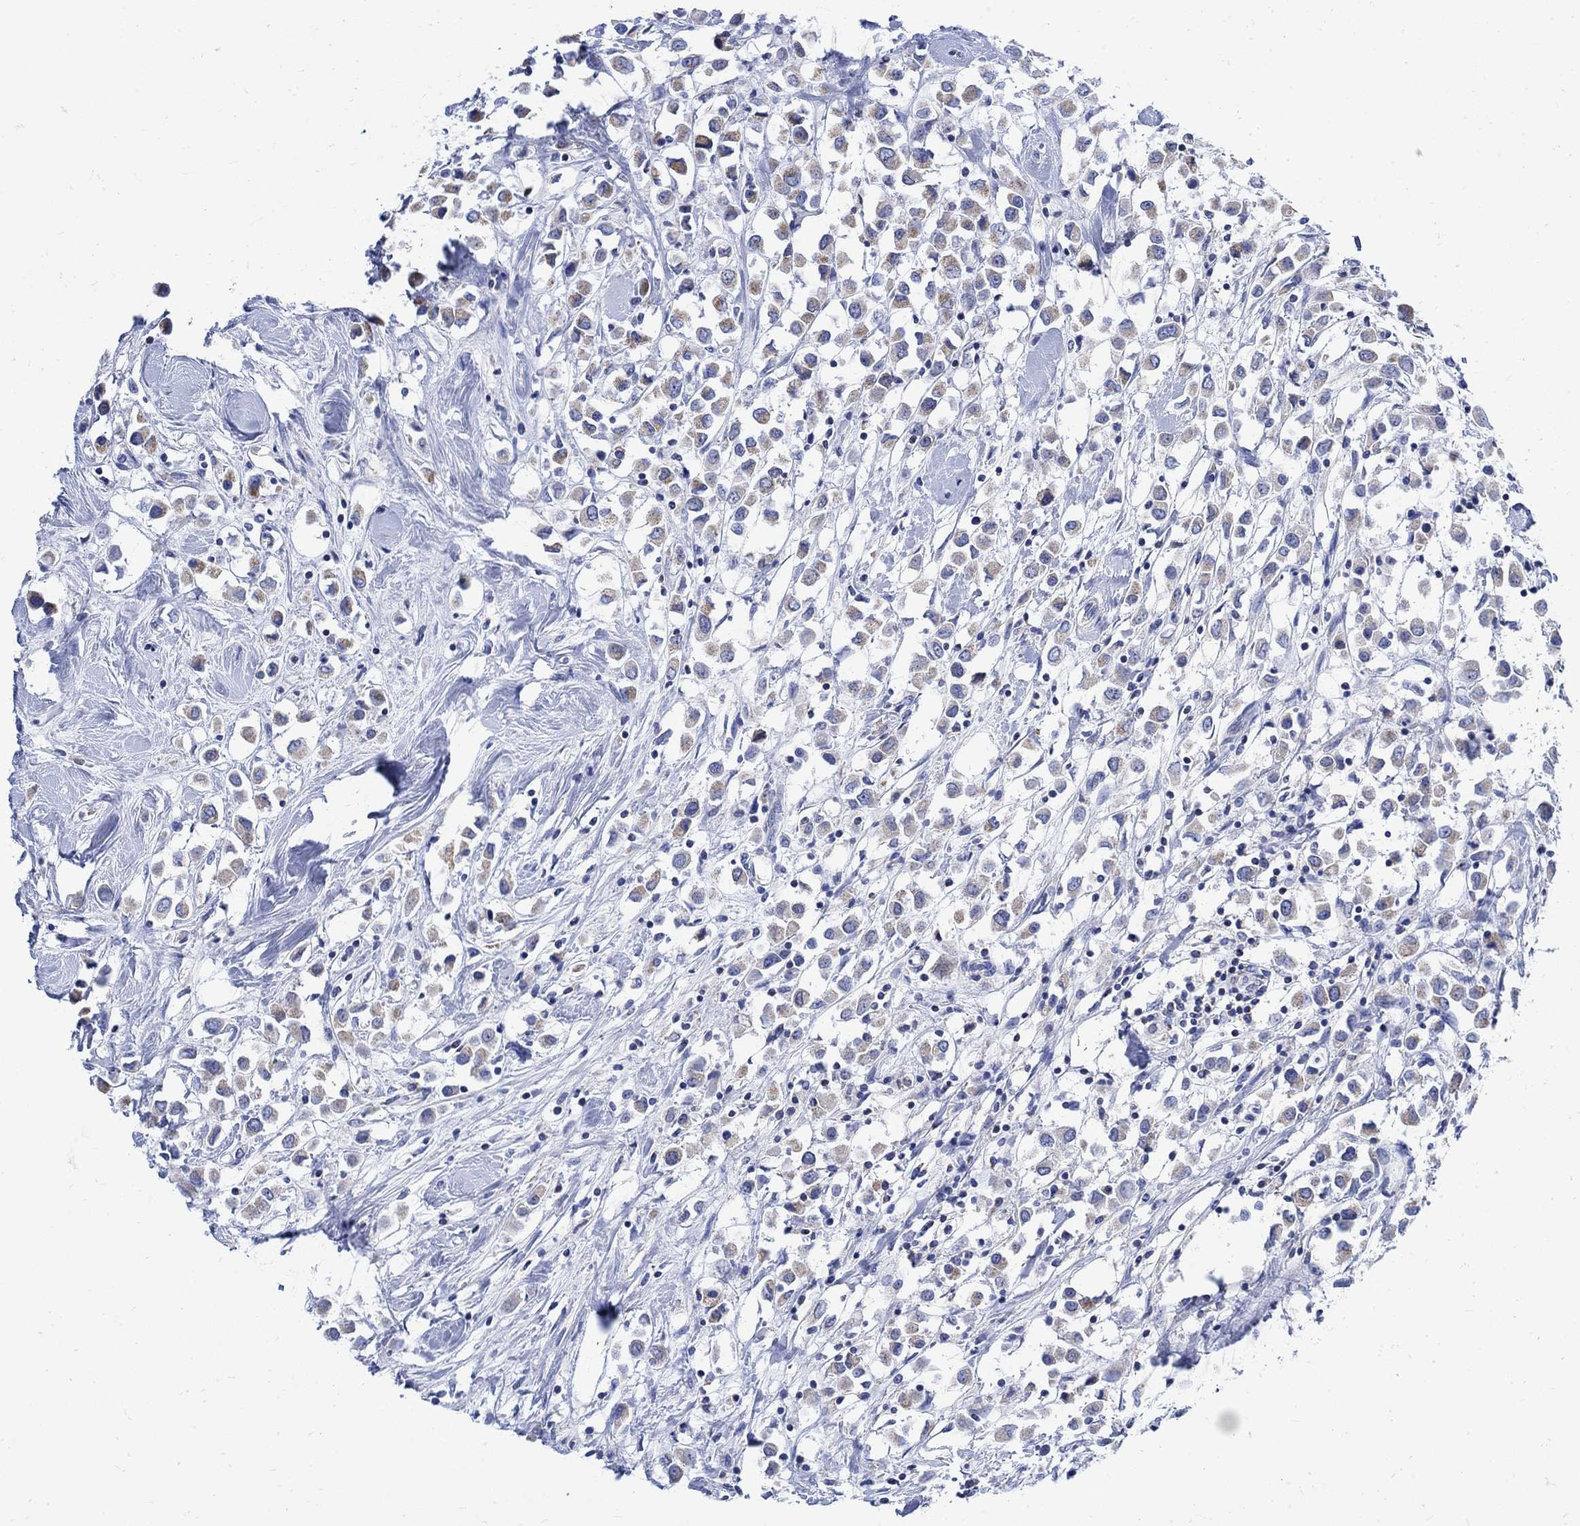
{"staining": {"intensity": "weak", "quantity": "25%-75%", "location": "cytoplasmic/membranous"}, "tissue": "breast cancer", "cell_type": "Tumor cells", "image_type": "cancer", "snomed": [{"axis": "morphology", "description": "Duct carcinoma"}, {"axis": "topography", "description": "Breast"}], "caption": "This histopathology image reveals intraductal carcinoma (breast) stained with immunohistochemistry (IHC) to label a protein in brown. The cytoplasmic/membranous of tumor cells show weak positivity for the protein. Nuclei are counter-stained blue.", "gene": "CPLX2", "patient": {"sex": "female", "age": 61}}